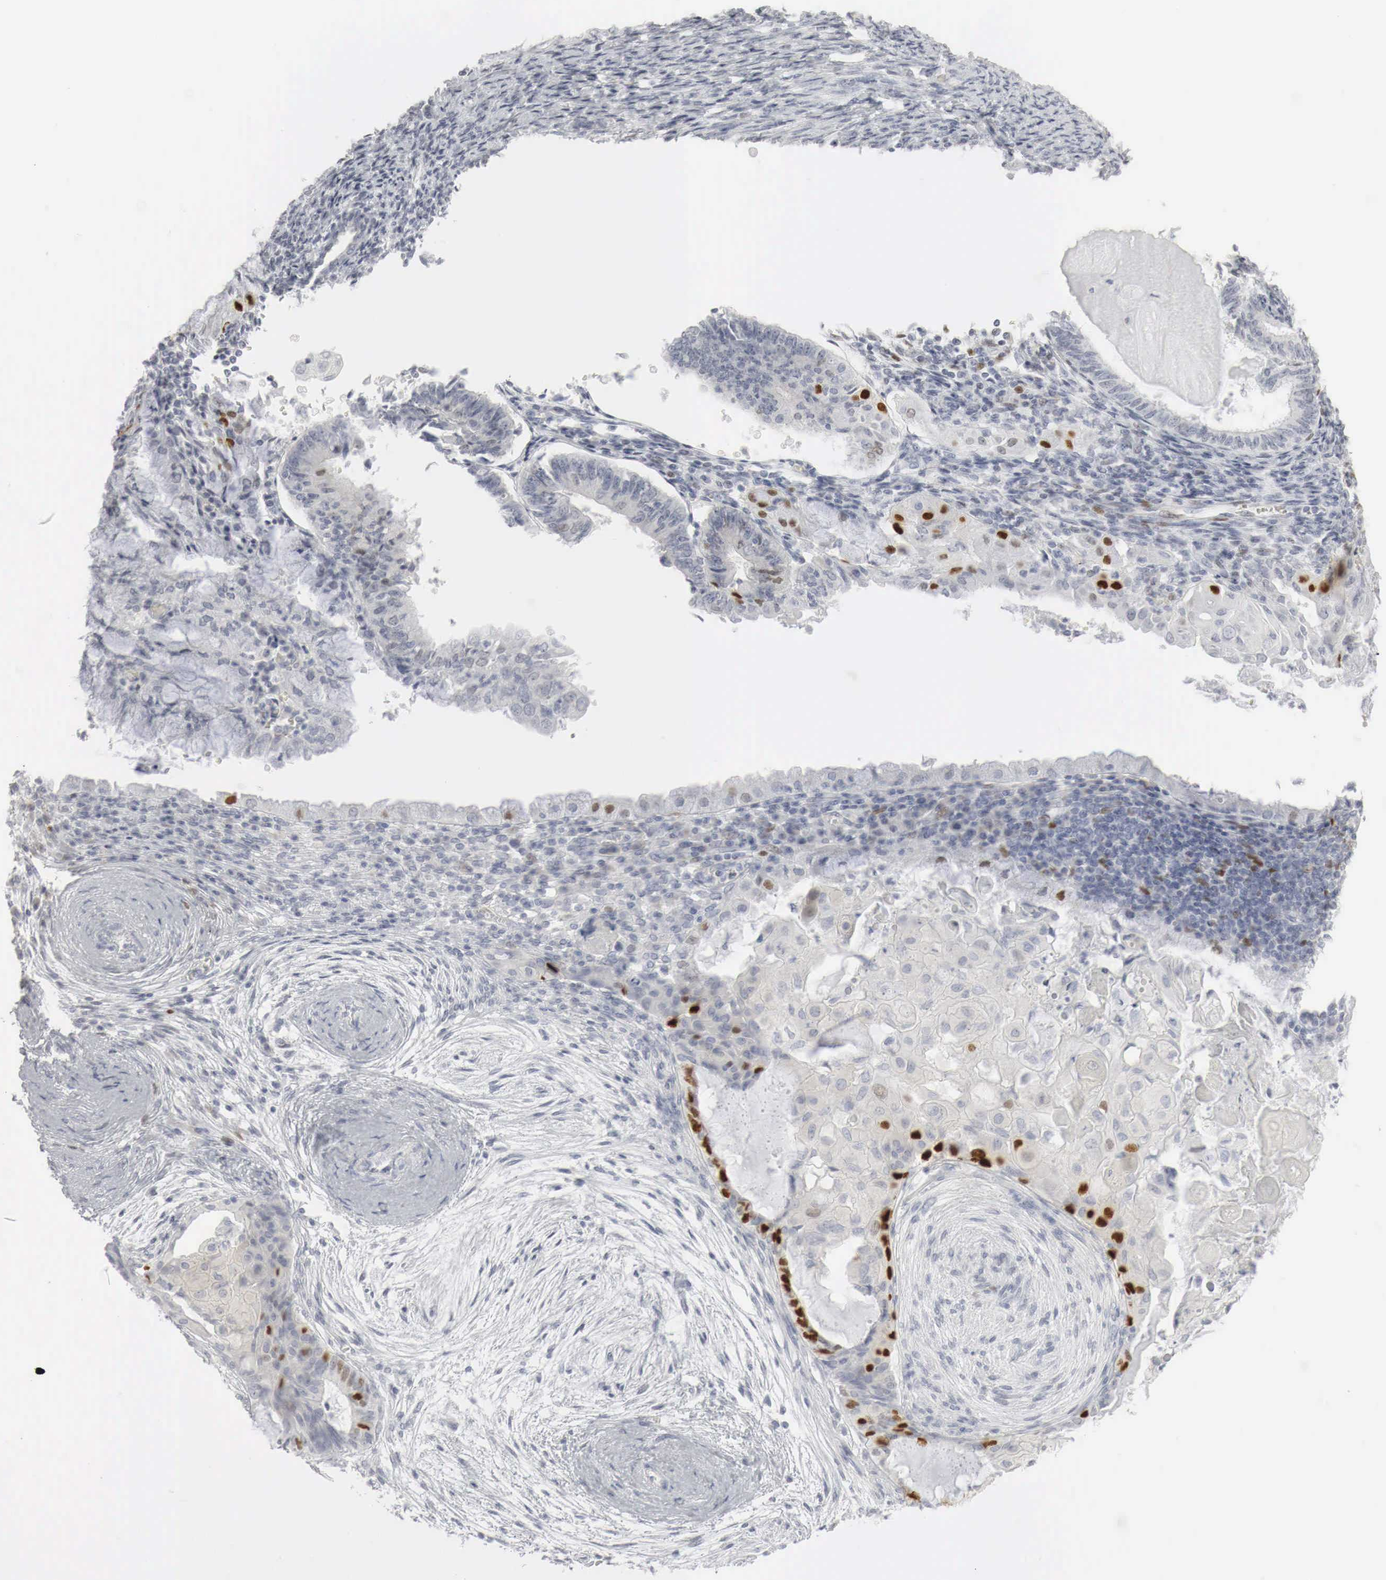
{"staining": {"intensity": "negative", "quantity": "none", "location": "none"}, "tissue": "endometrial cancer", "cell_type": "Tumor cells", "image_type": "cancer", "snomed": [{"axis": "morphology", "description": "Adenocarcinoma, NOS"}, {"axis": "topography", "description": "Endometrium"}], "caption": "This is an immunohistochemistry histopathology image of endometrial cancer (adenocarcinoma). There is no staining in tumor cells.", "gene": "TP63", "patient": {"sex": "female", "age": 79}}